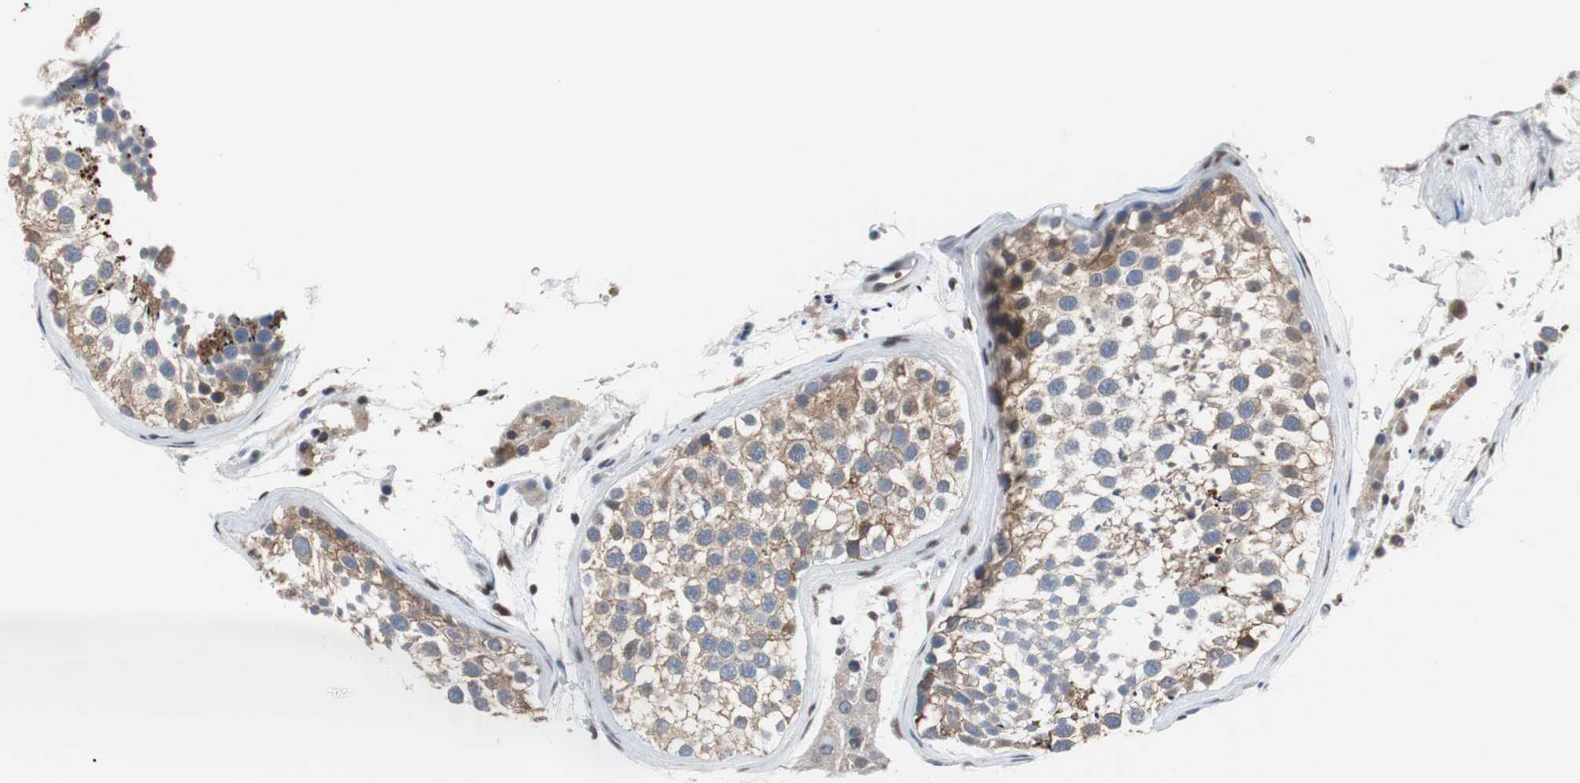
{"staining": {"intensity": "weak", "quantity": ">75%", "location": "cytoplasmic/membranous"}, "tissue": "testis", "cell_type": "Cells in seminiferous ducts", "image_type": "normal", "snomed": [{"axis": "morphology", "description": "Normal tissue, NOS"}, {"axis": "topography", "description": "Testis"}], "caption": "Testis stained with a brown dye reveals weak cytoplasmic/membranous positive expression in approximately >75% of cells in seminiferous ducts.", "gene": "ZHX2", "patient": {"sex": "male", "age": 46}}